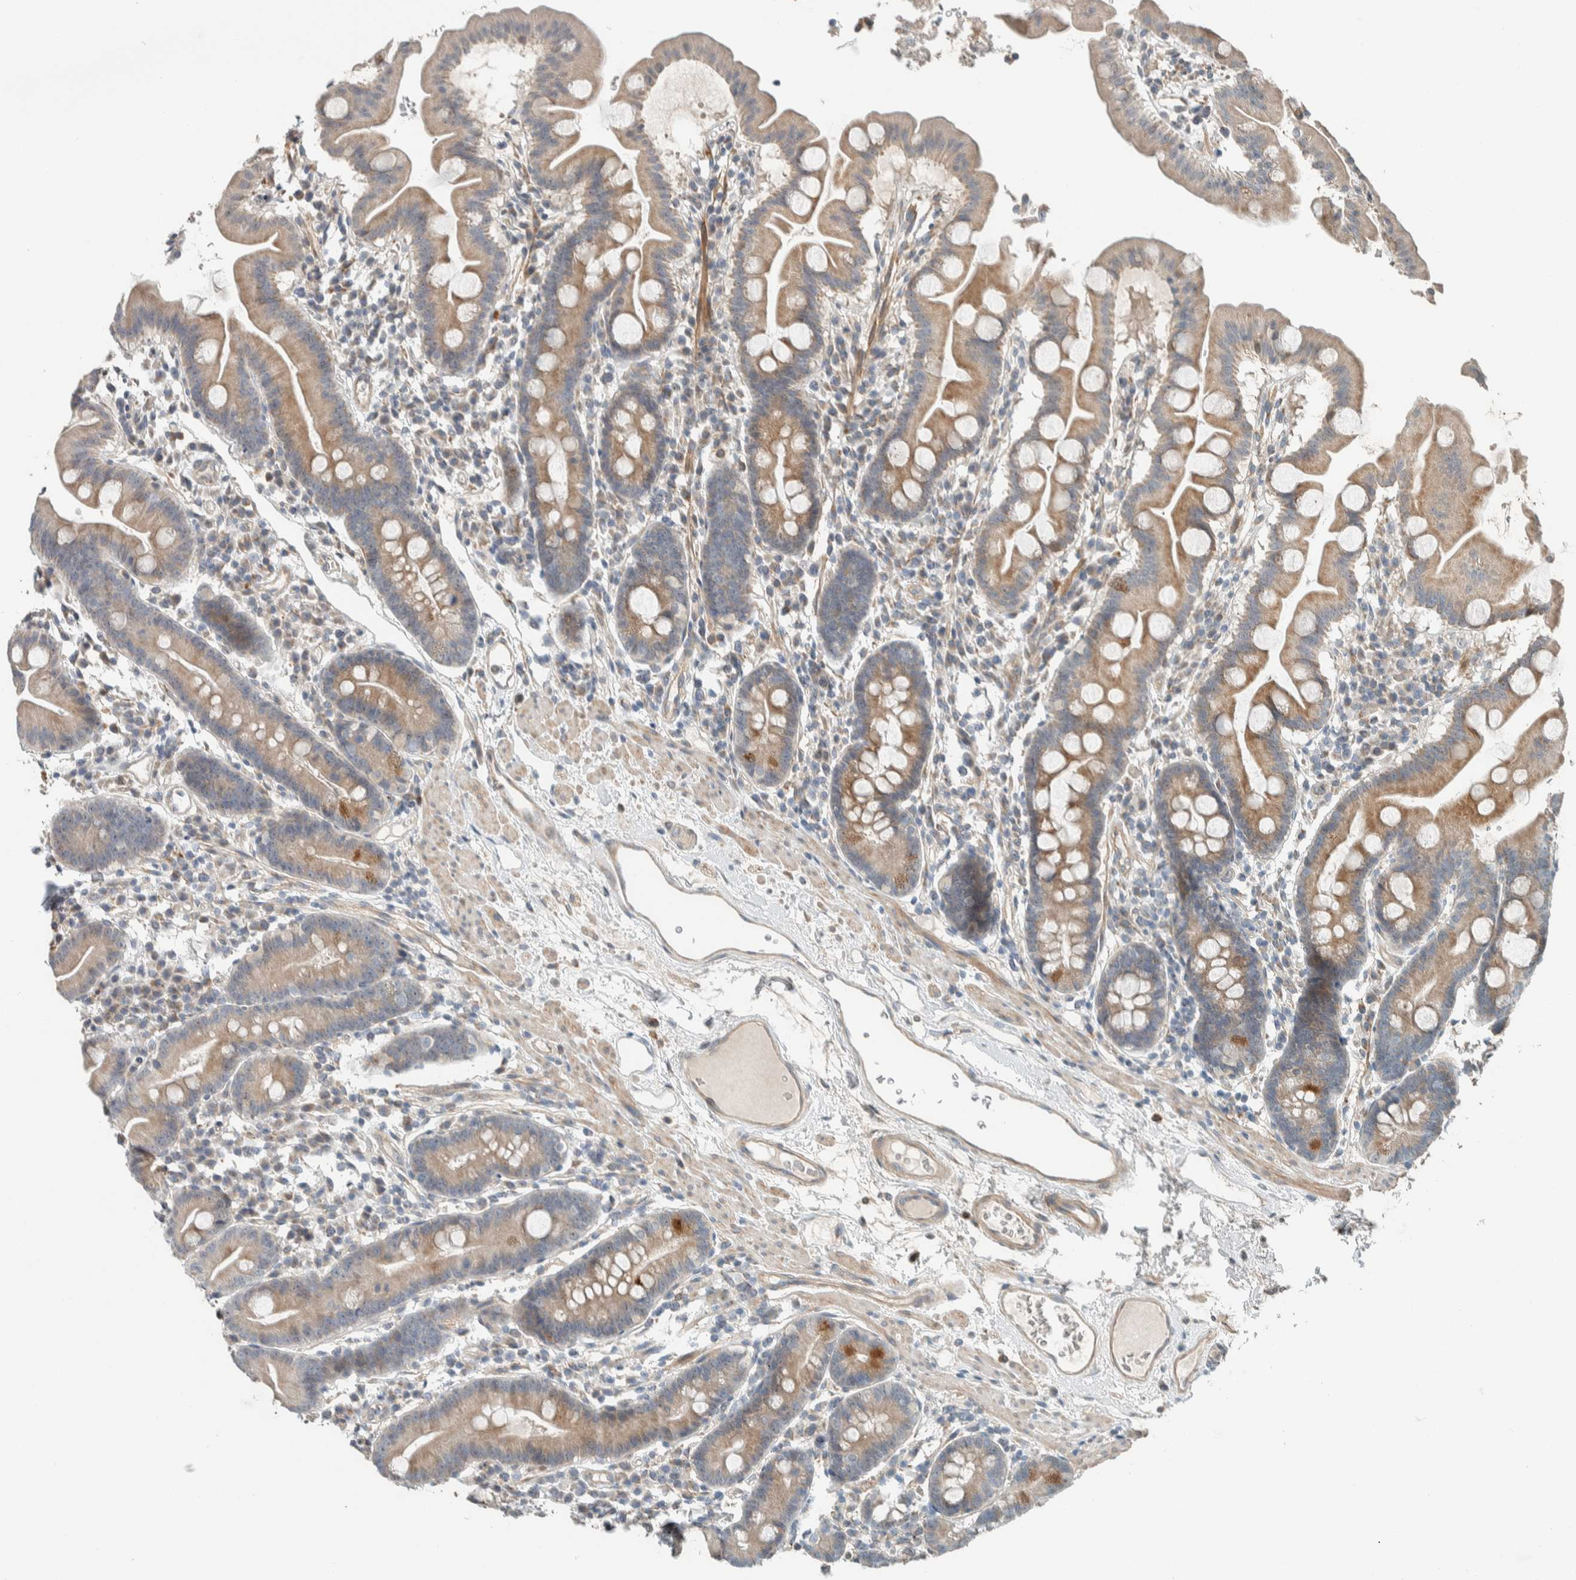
{"staining": {"intensity": "moderate", "quantity": "25%-75%", "location": "cytoplasmic/membranous"}, "tissue": "duodenum", "cell_type": "Glandular cells", "image_type": "normal", "snomed": [{"axis": "morphology", "description": "Normal tissue, NOS"}, {"axis": "topography", "description": "Duodenum"}], "caption": "A brown stain labels moderate cytoplasmic/membranous positivity of a protein in glandular cells of normal human duodenum.", "gene": "SLFN12L", "patient": {"sex": "male", "age": 50}}